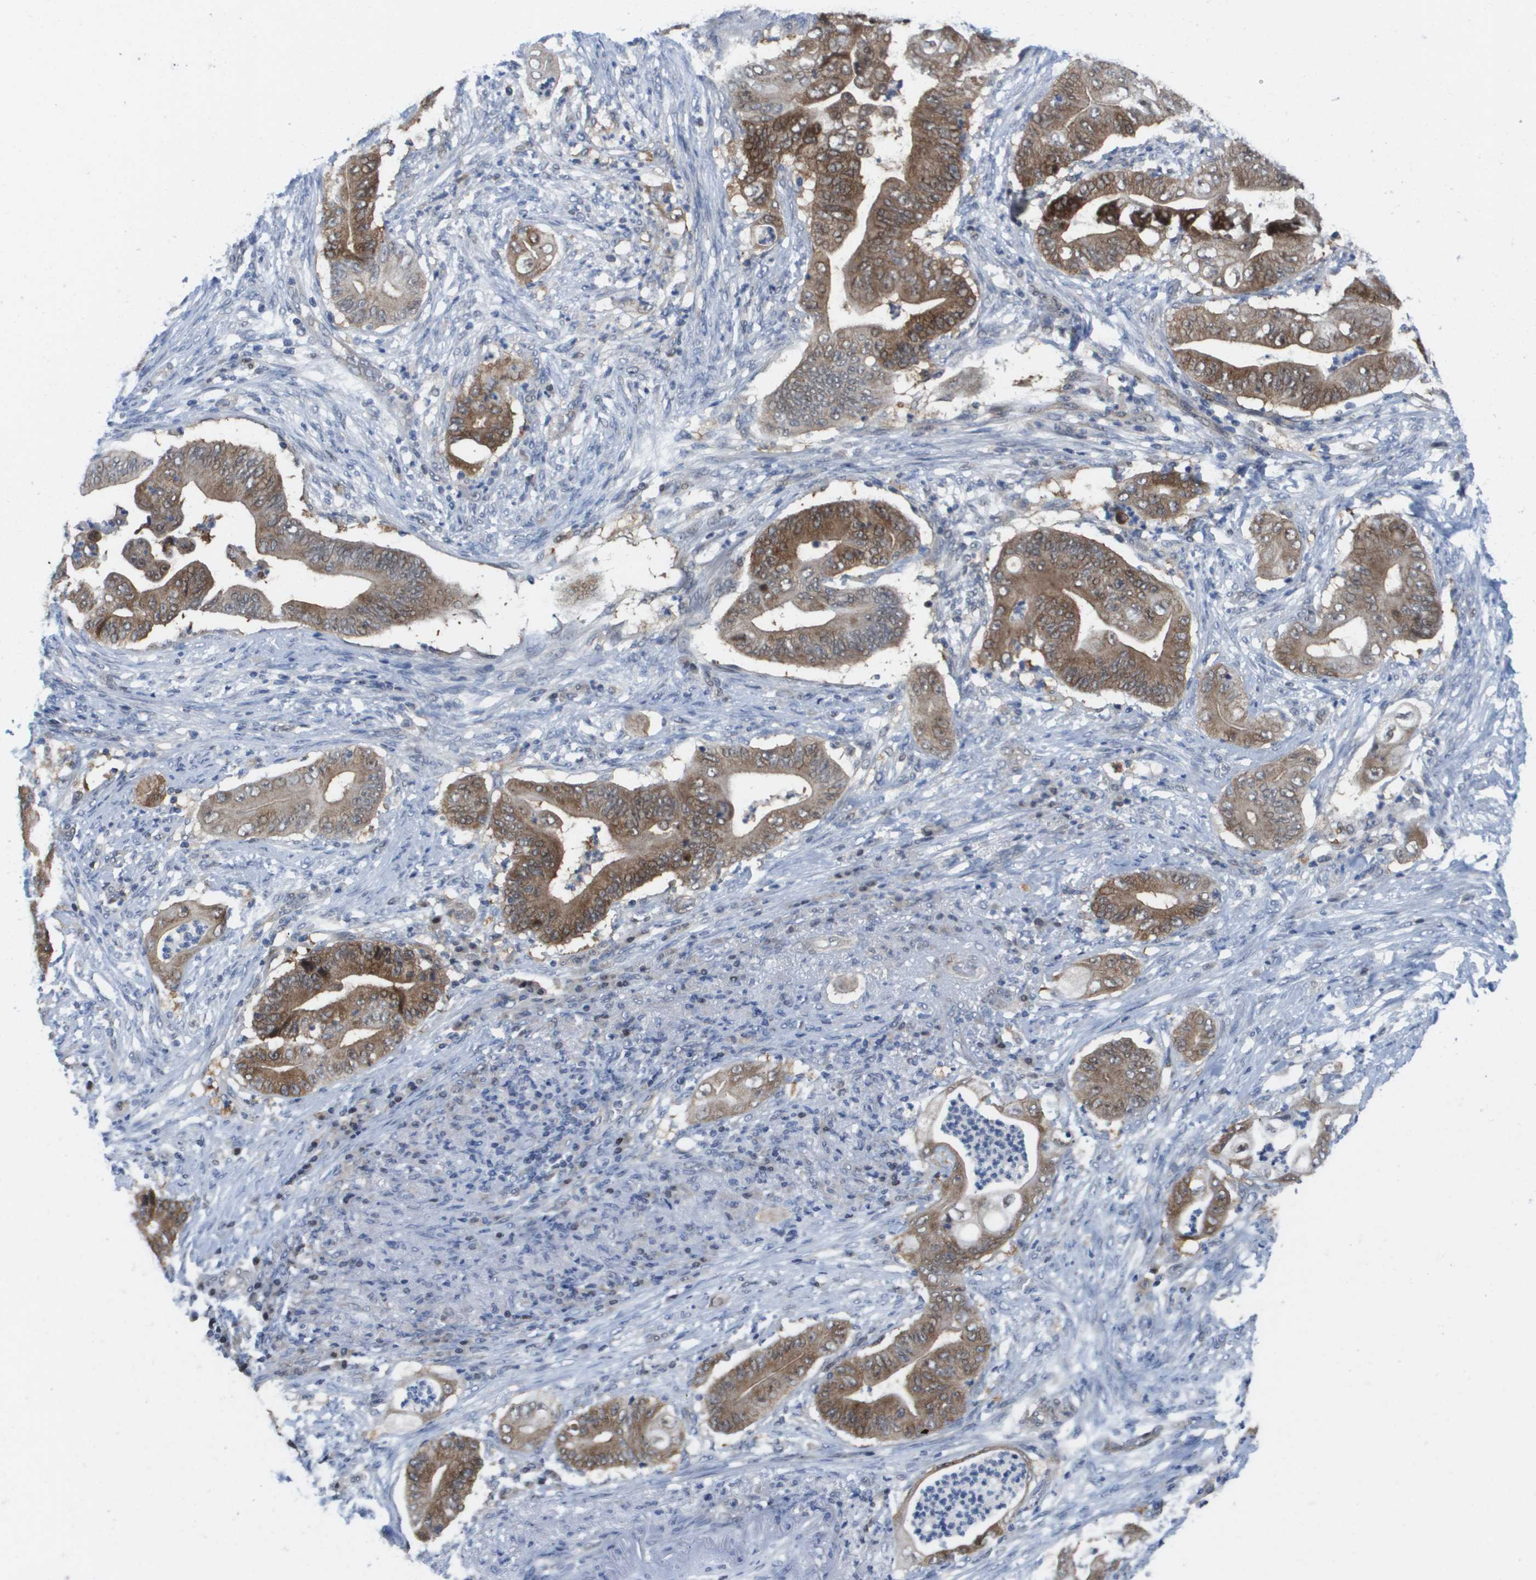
{"staining": {"intensity": "moderate", "quantity": ">75%", "location": "cytoplasmic/membranous"}, "tissue": "stomach cancer", "cell_type": "Tumor cells", "image_type": "cancer", "snomed": [{"axis": "morphology", "description": "Adenocarcinoma, NOS"}, {"axis": "topography", "description": "Stomach"}], "caption": "Stomach cancer tissue reveals moderate cytoplasmic/membranous expression in about >75% of tumor cells (DAB (3,3'-diaminobenzidine) IHC with brightfield microscopy, high magnification).", "gene": "FKBP4", "patient": {"sex": "female", "age": 73}}